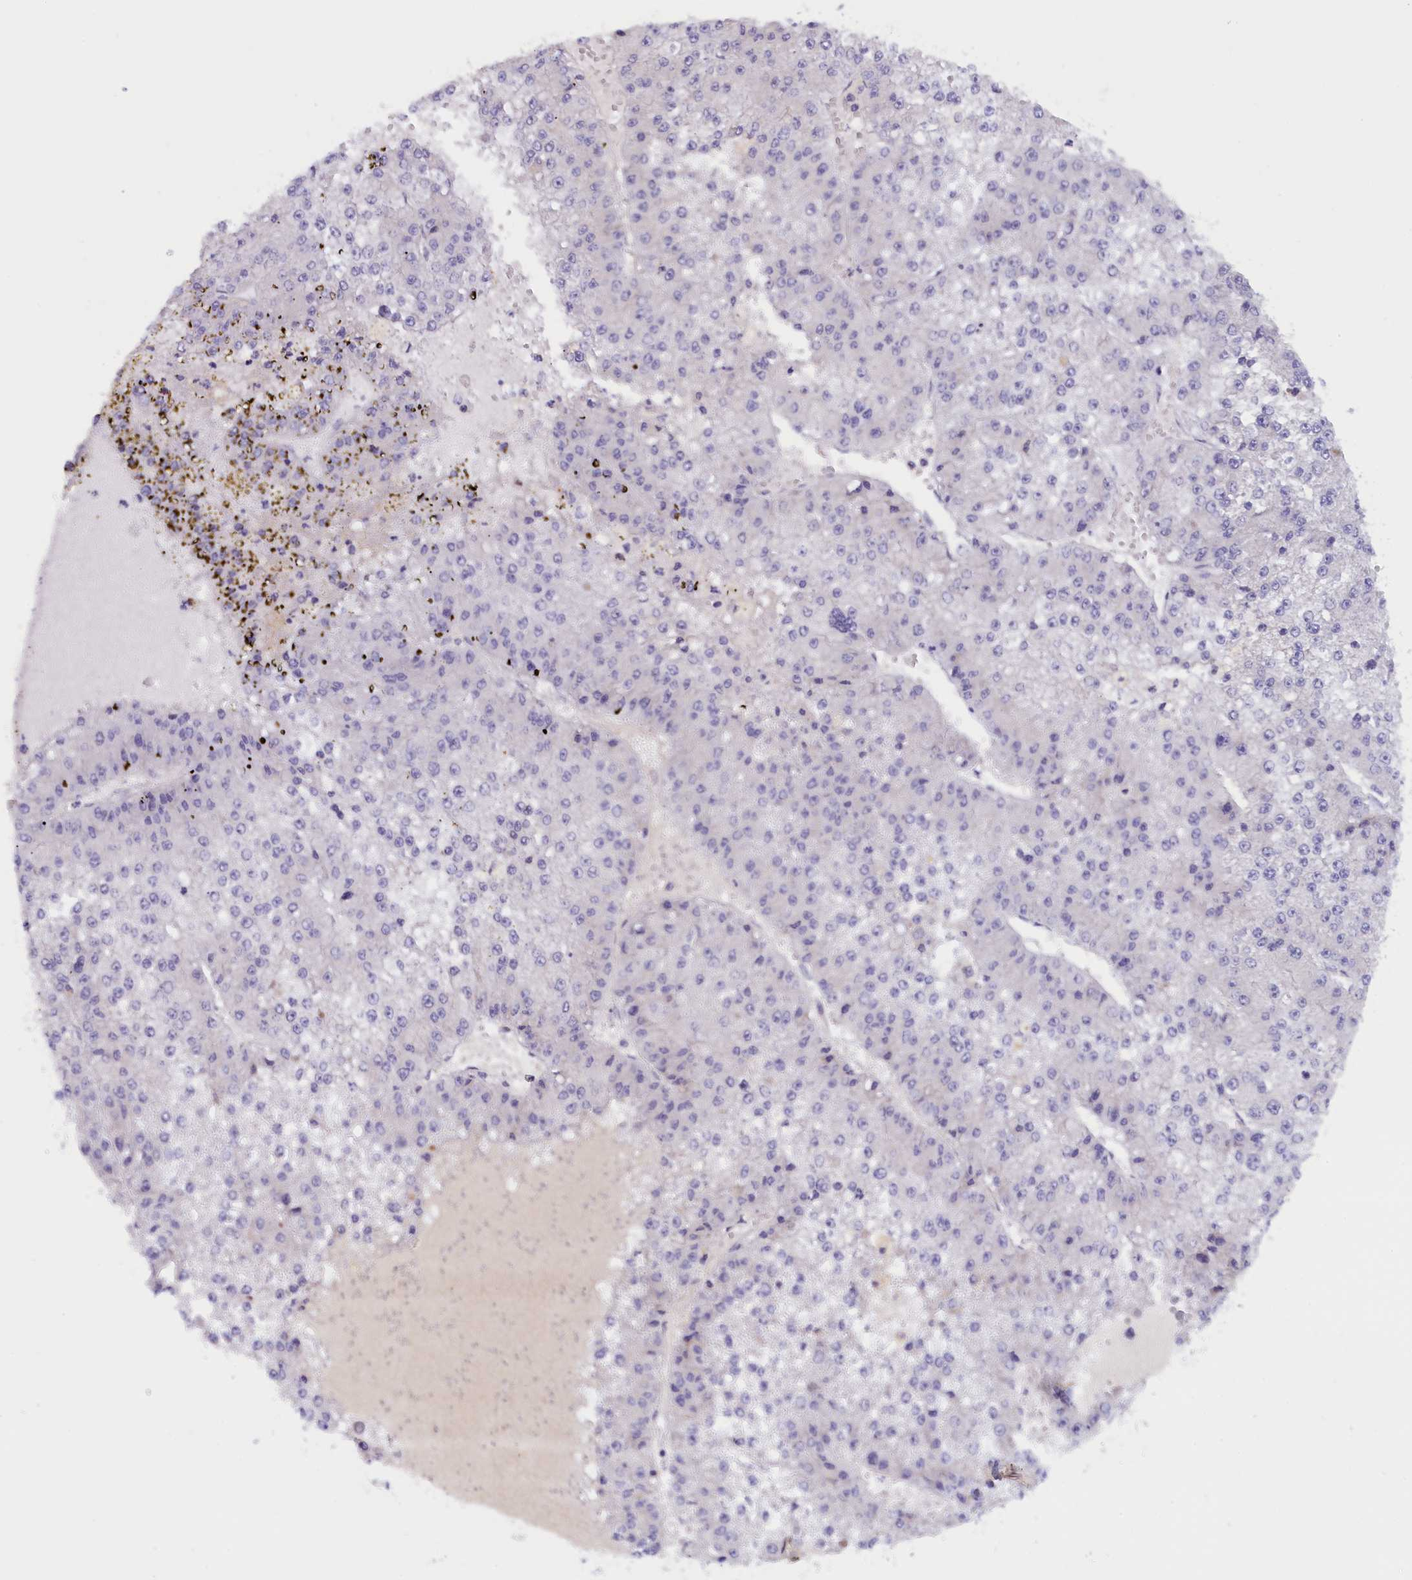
{"staining": {"intensity": "negative", "quantity": "none", "location": "none"}, "tissue": "liver cancer", "cell_type": "Tumor cells", "image_type": "cancer", "snomed": [{"axis": "morphology", "description": "Carcinoma, Hepatocellular, NOS"}, {"axis": "topography", "description": "Liver"}], "caption": "Liver cancer was stained to show a protein in brown. There is no significant positivity in tumor cells. (Immunohistochemistry (ihc), brightfield microscopy, high magnification).", "gene": "IGFALS", "patient": {"sex": "female", "age": 73}}